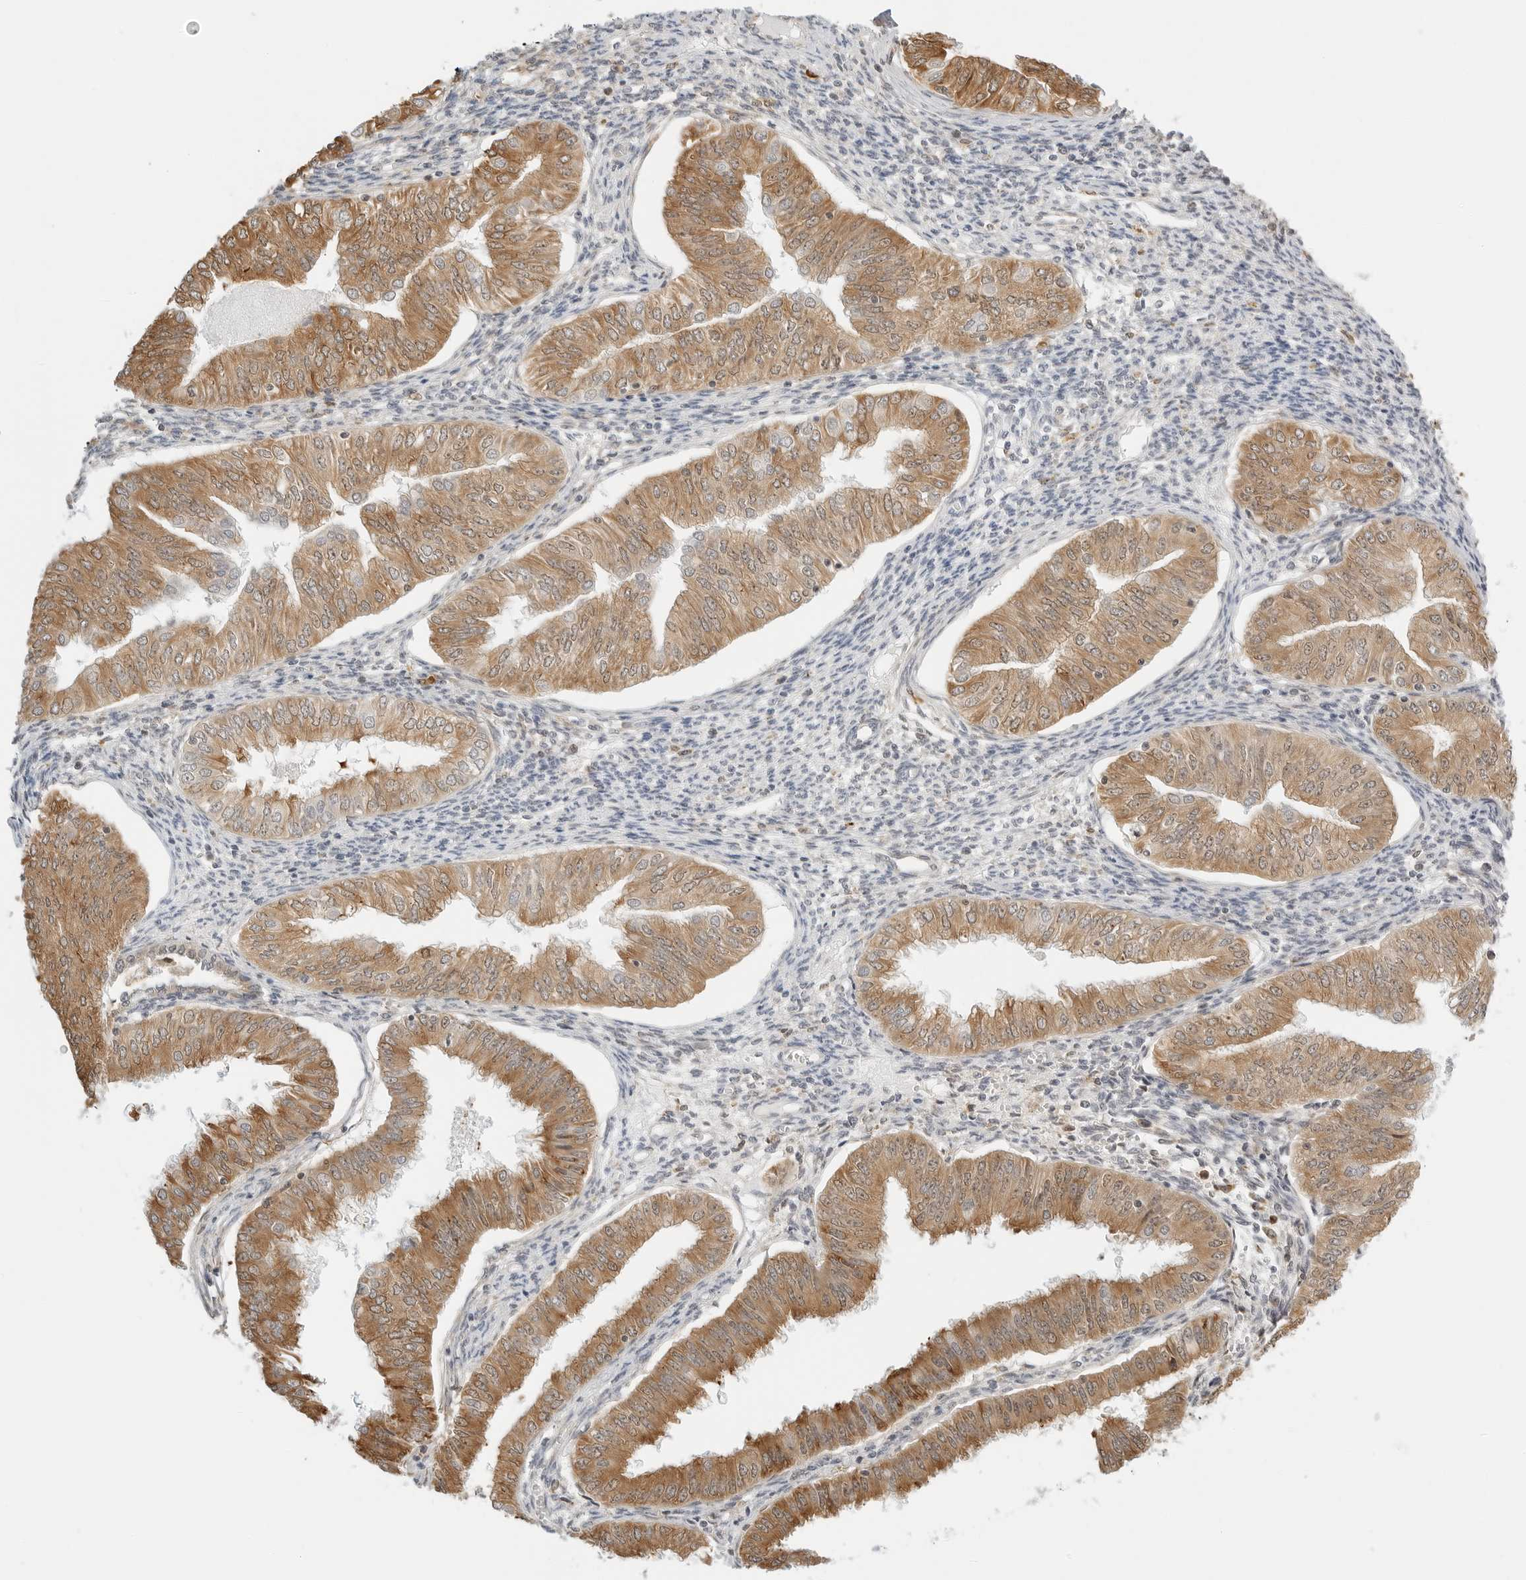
{"staining": {"intensity": "moderate", "quantity": ">75%", "location": "cytoplasmic/membranous"}, "tissue": "endometrial cancer", "cell_type": "Tumor cells", "image_type": "cancer", "snomed": [{"axis": "morphology", "description": "Normal tissue, NOS"}, {"axis": "morphology", "description": "Adenocarcinoma, NOS"}, {"axis": "topography", "description": "Endometrium"}], "caption": "A medium amount of moderate cytoplasmic/membranous staining is present in about >75% of tumor cells in endometrial adenocarcinoma tissue.", "gene": "THEM4", "patient": {"sex": "female", "age": 53}}